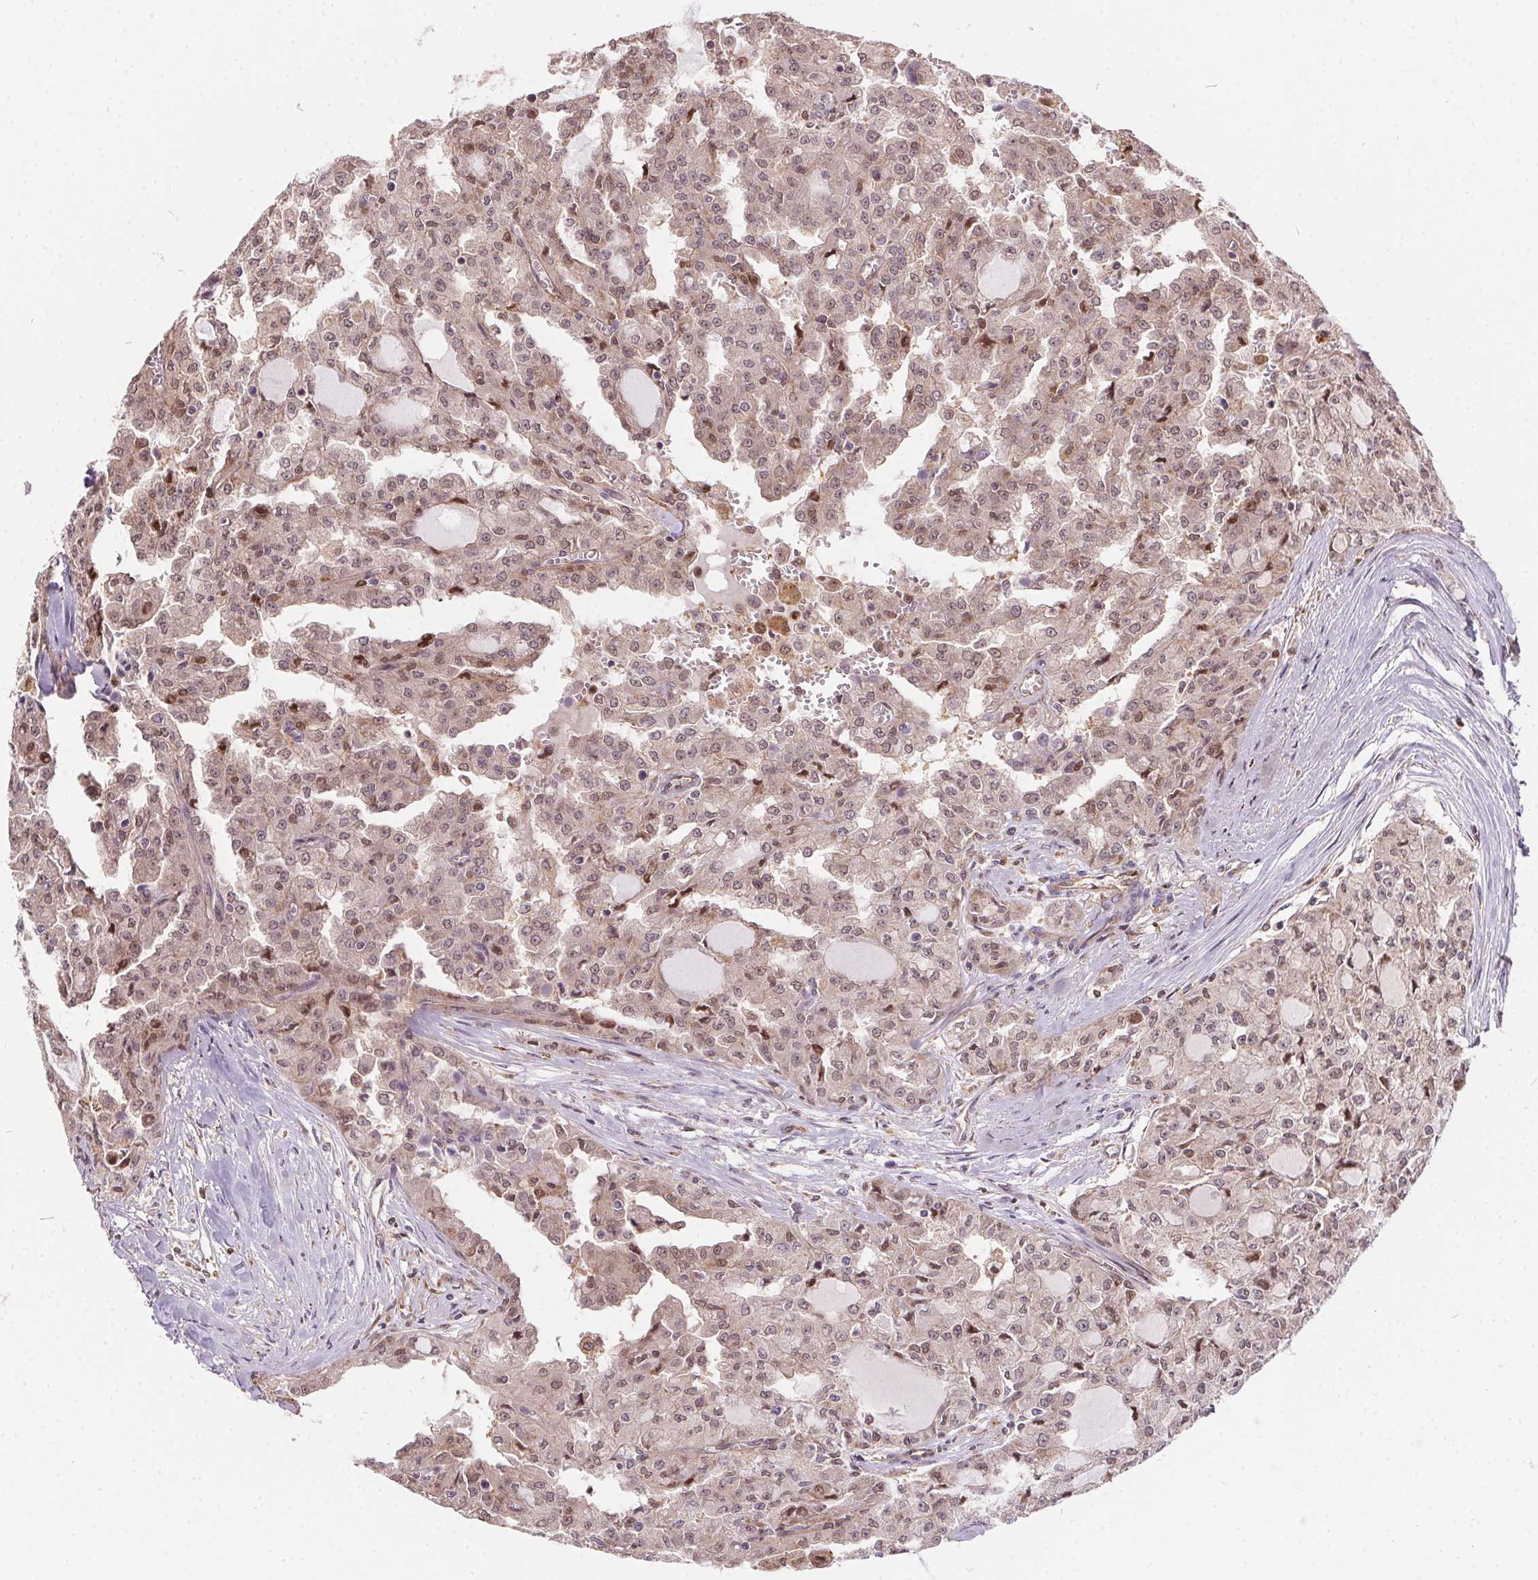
{"staining": {"intensity": "weak", "quantity": ">75%", "location": "nuclear"}, "tissue": "head and neck cancer", "cell_type": "Tumor cells", "image_type": "cancer", "snomed": [{"axis": "morphology", "description": "Adenocarcinoma, NOS"}, {"axis": "topography", "description": "Head-Neck"}], "caption": "A brown stain shows weak nuclear positivity of a protein in head and neck cancer (adenocarcinoma) tumor cells.", "gene": "NUDT16", "patient": {"sex": "male", "age": 64}}